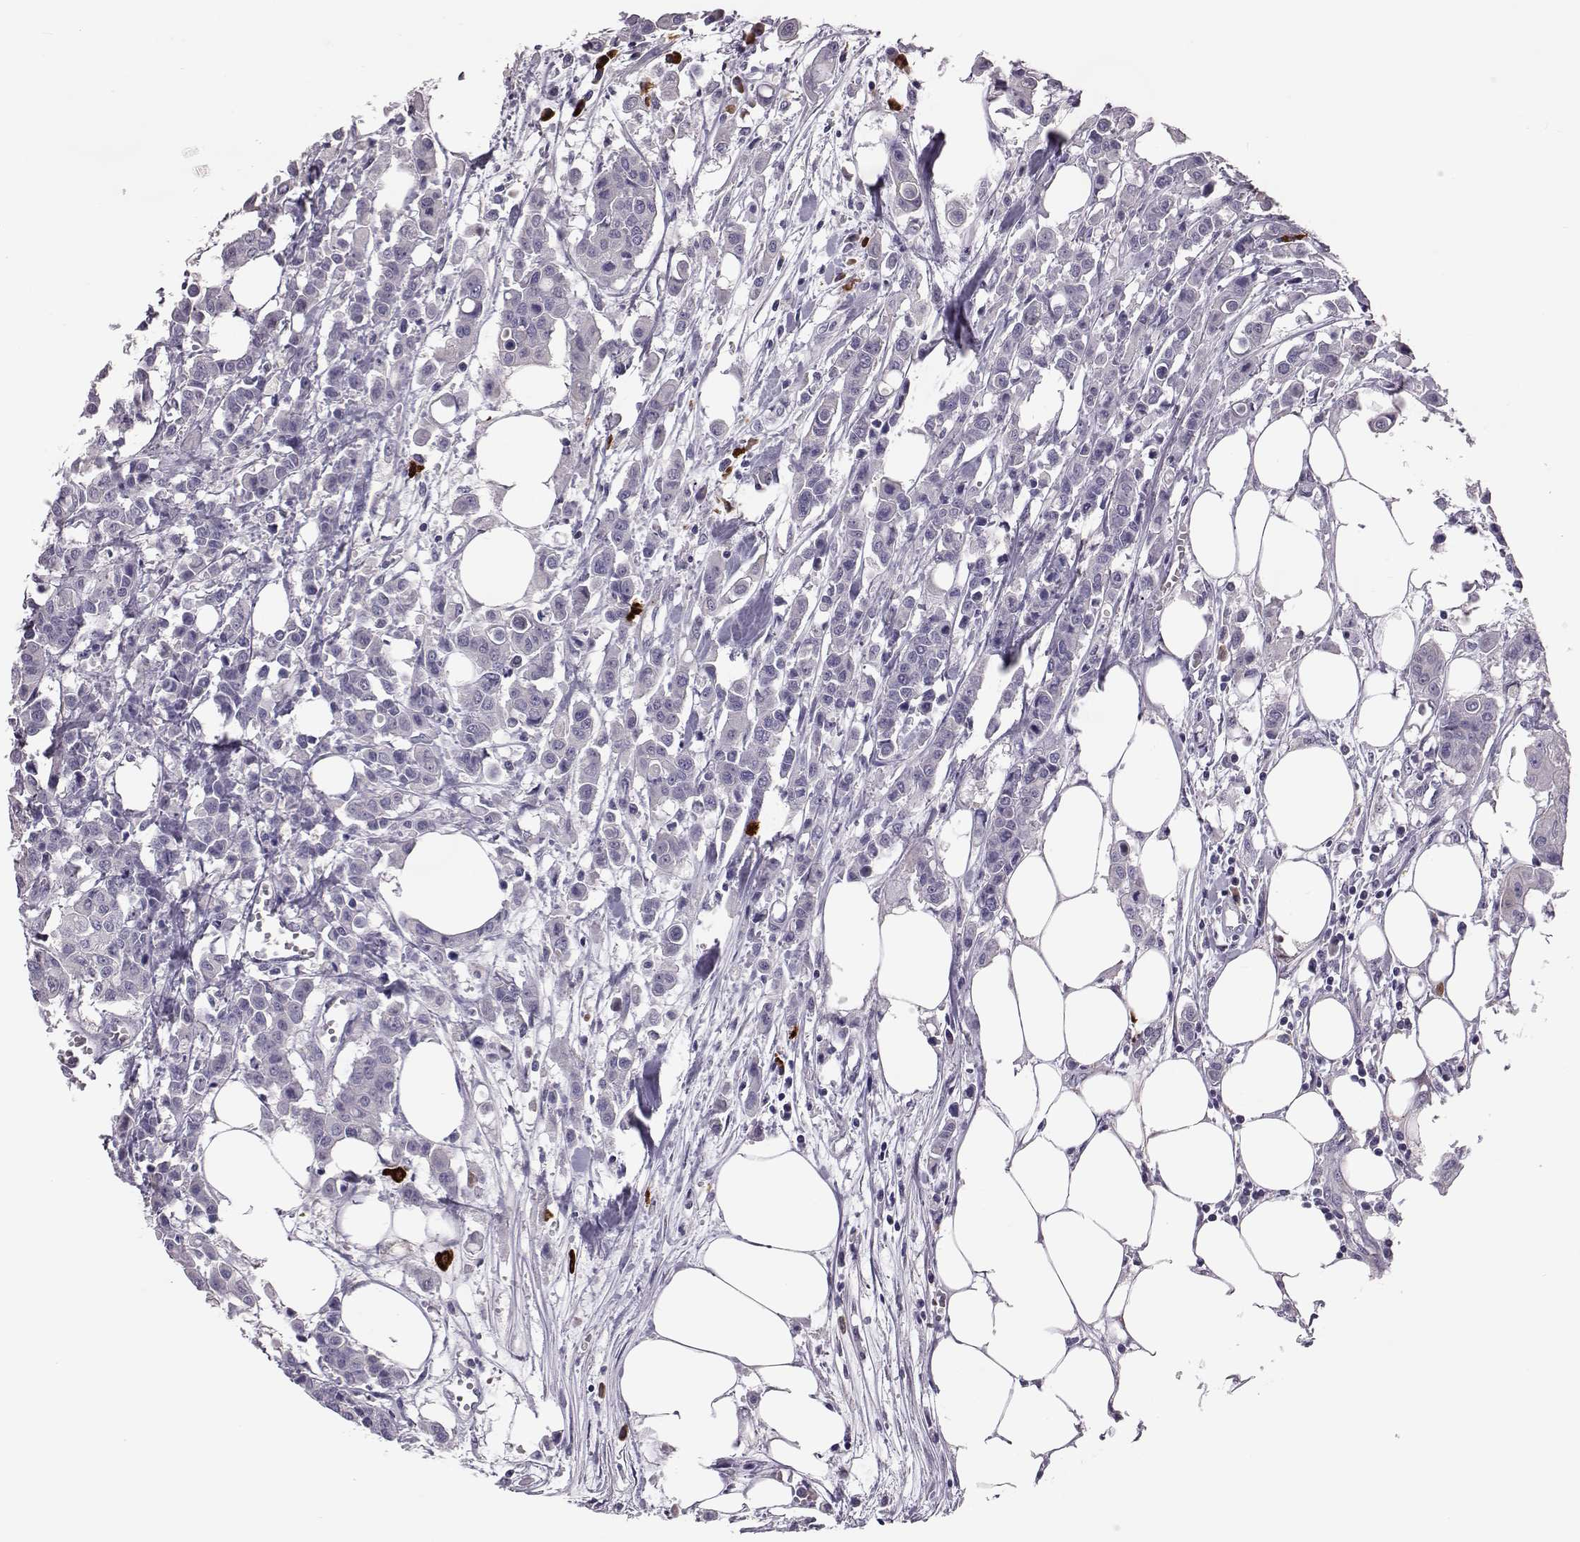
{"staining": {"intensity": "negative", "quantity": "none", "location": "none"}, "tissue": "carcinoid", "cell_type": "Tumor cells", "image_type": "cancer", "snomed": [{"axis": "morphology", "description": "Carcinoid, malignant, NOS"}, {"axis": "topography", "description": "Colon"}], "caption": "Tumor cells are negative for brown protein staining in carcinoid (malignant).", "gene": "ADGRG5", "patient": {"sex": "male", "age": 81}}